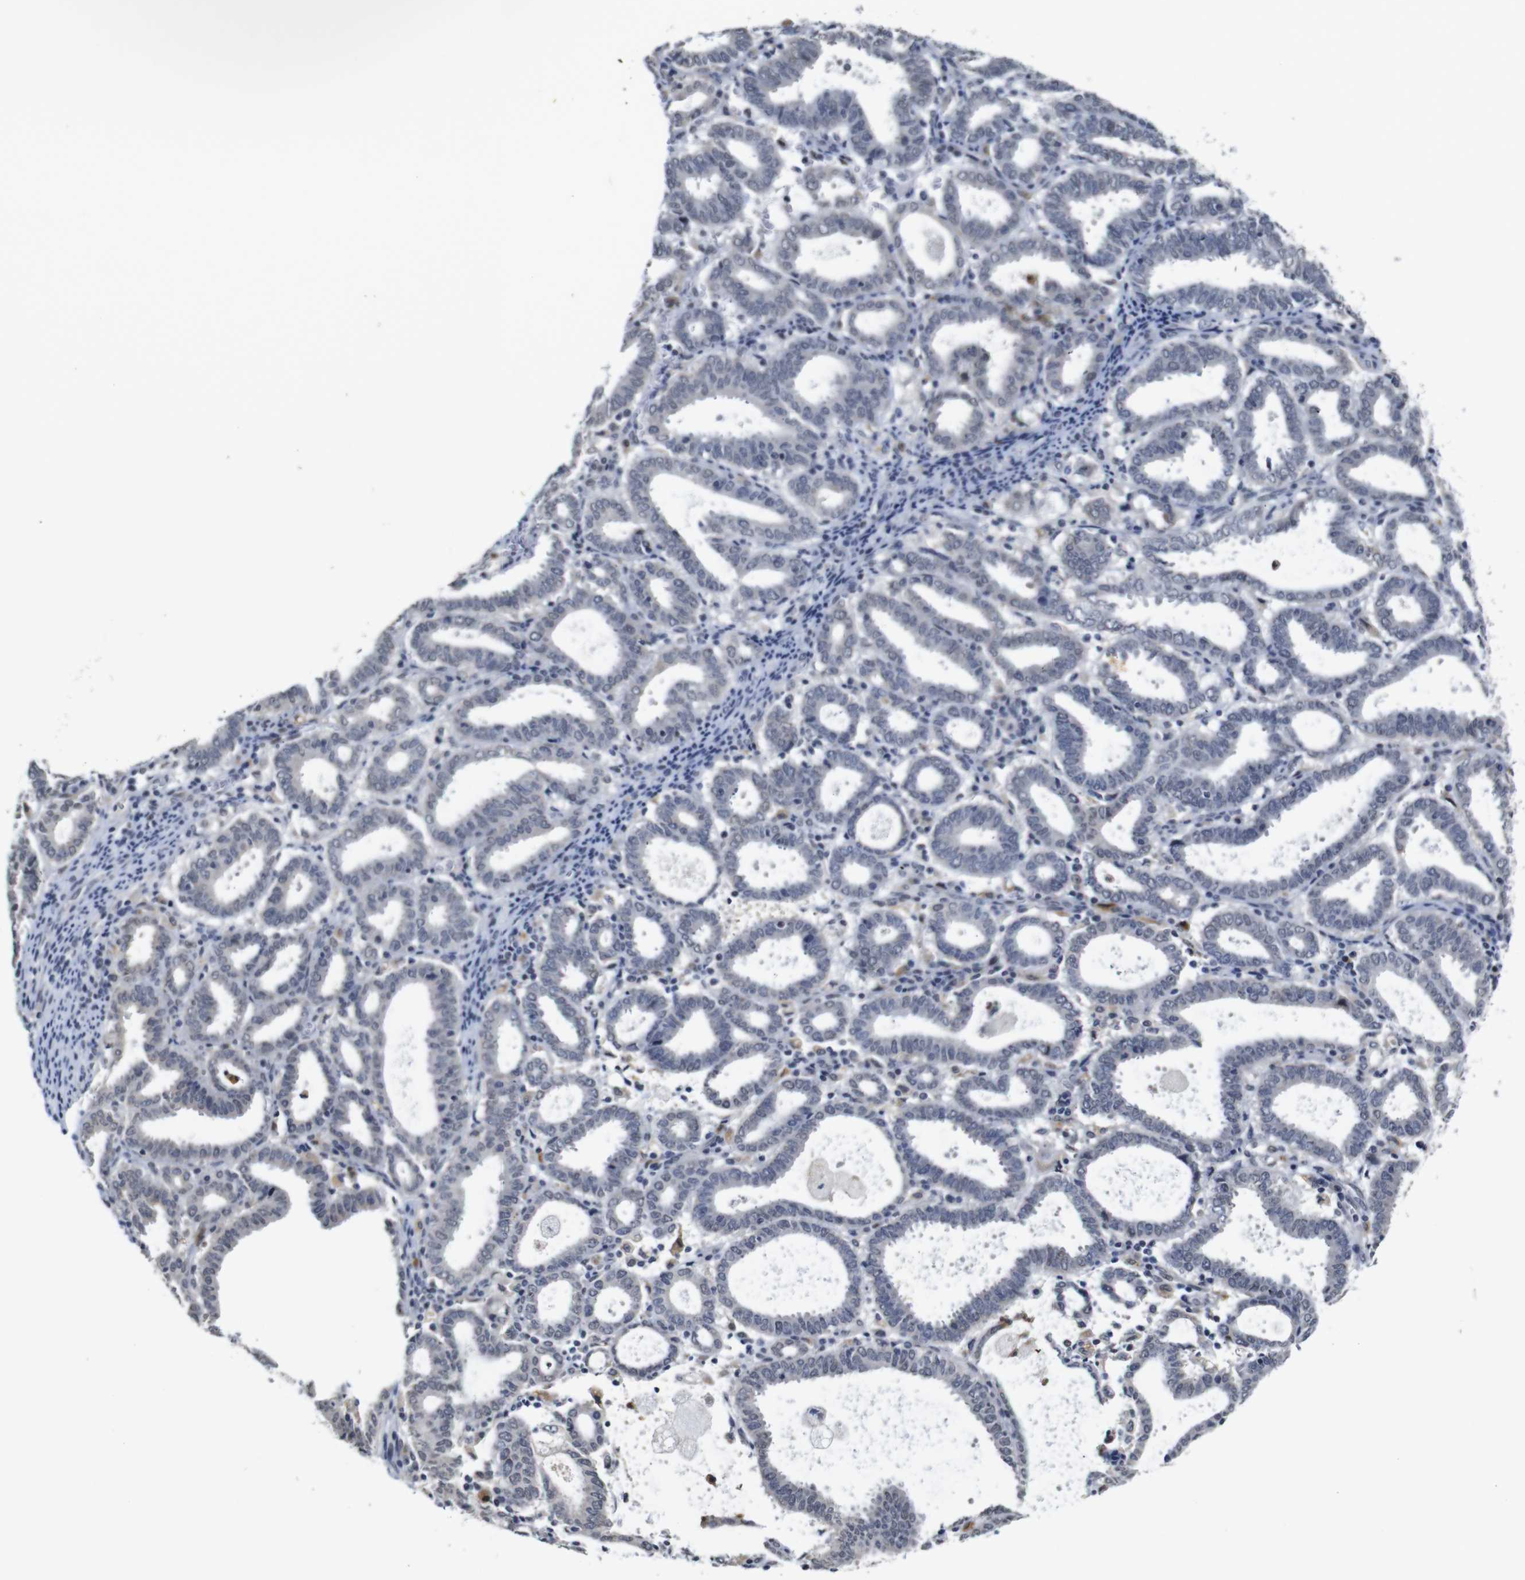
{"staining": {"intensity": "negative", "quantity": "none", "location": "none"}, "tissue": "endometrial cancer", "cell_type": "Tumor cells", "image_type": "cancer", "snomed": [{"axis": "morphology", "description": "Adenocarcinoma, NOS"}, {"axis": "topography", "description": "Uterus"}], "caption": "This is an immunohistochemistry image of adenocarcinoma (endometrial). There is no staining in tumor cells.", "gene": "NTRK3", "patient": {"sex": "female", "age": 83}}